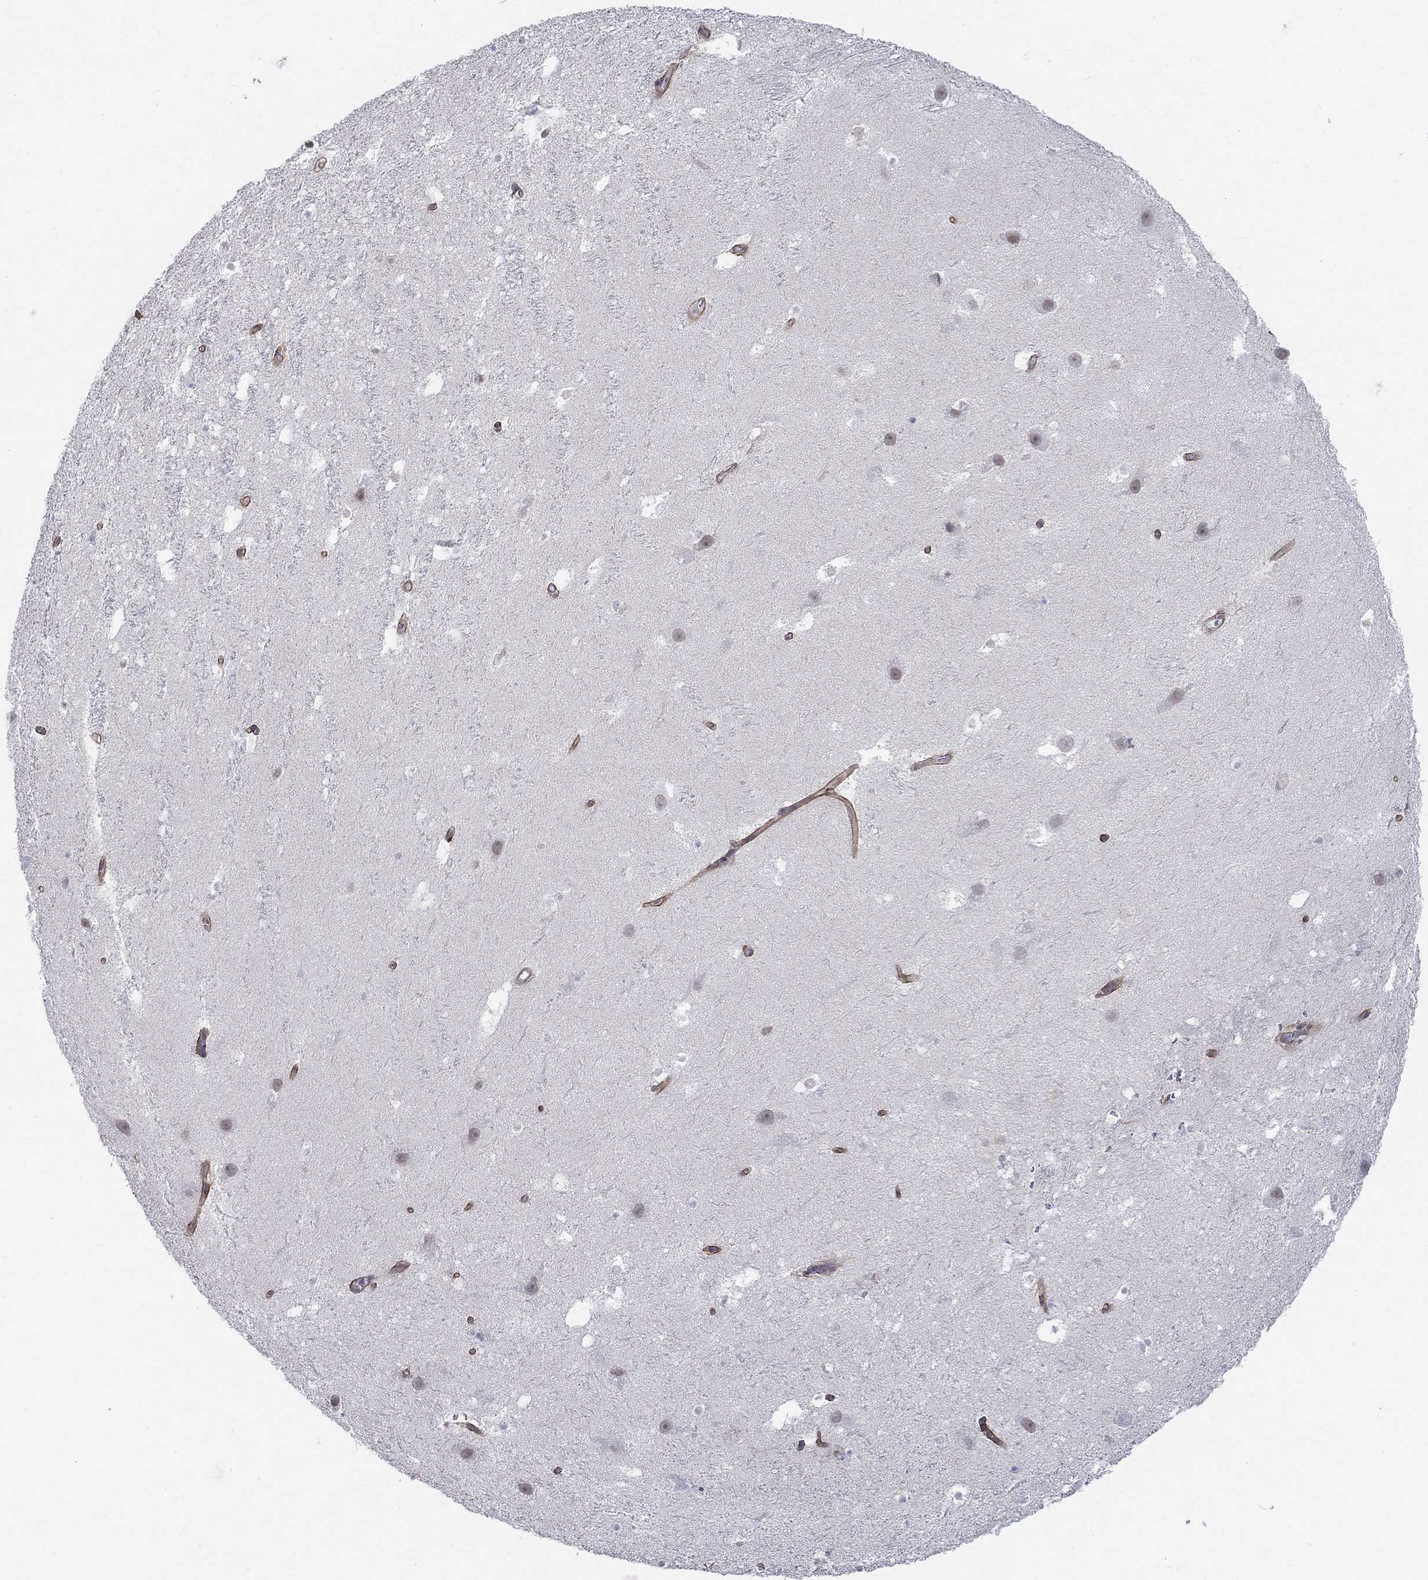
{"staining": {"intensity": "negative", "quantity": "none", "location": "none"}, "tissue": "hippocampus", "cell_type": "Glial cells", "image_type": "normal", "snomed": [{"axis": "morphology", "description": "Normal tissue, NOS"}, {"axis": "topography", "description": "Hippocampus"}], "caption": "This is an immunohistochemistry (IHC) histopathology image of benign human hippocampus. There is no staining in glial cells.", "gene": "EGFLAM", "patient": {"sex": "male", "age": 26}}